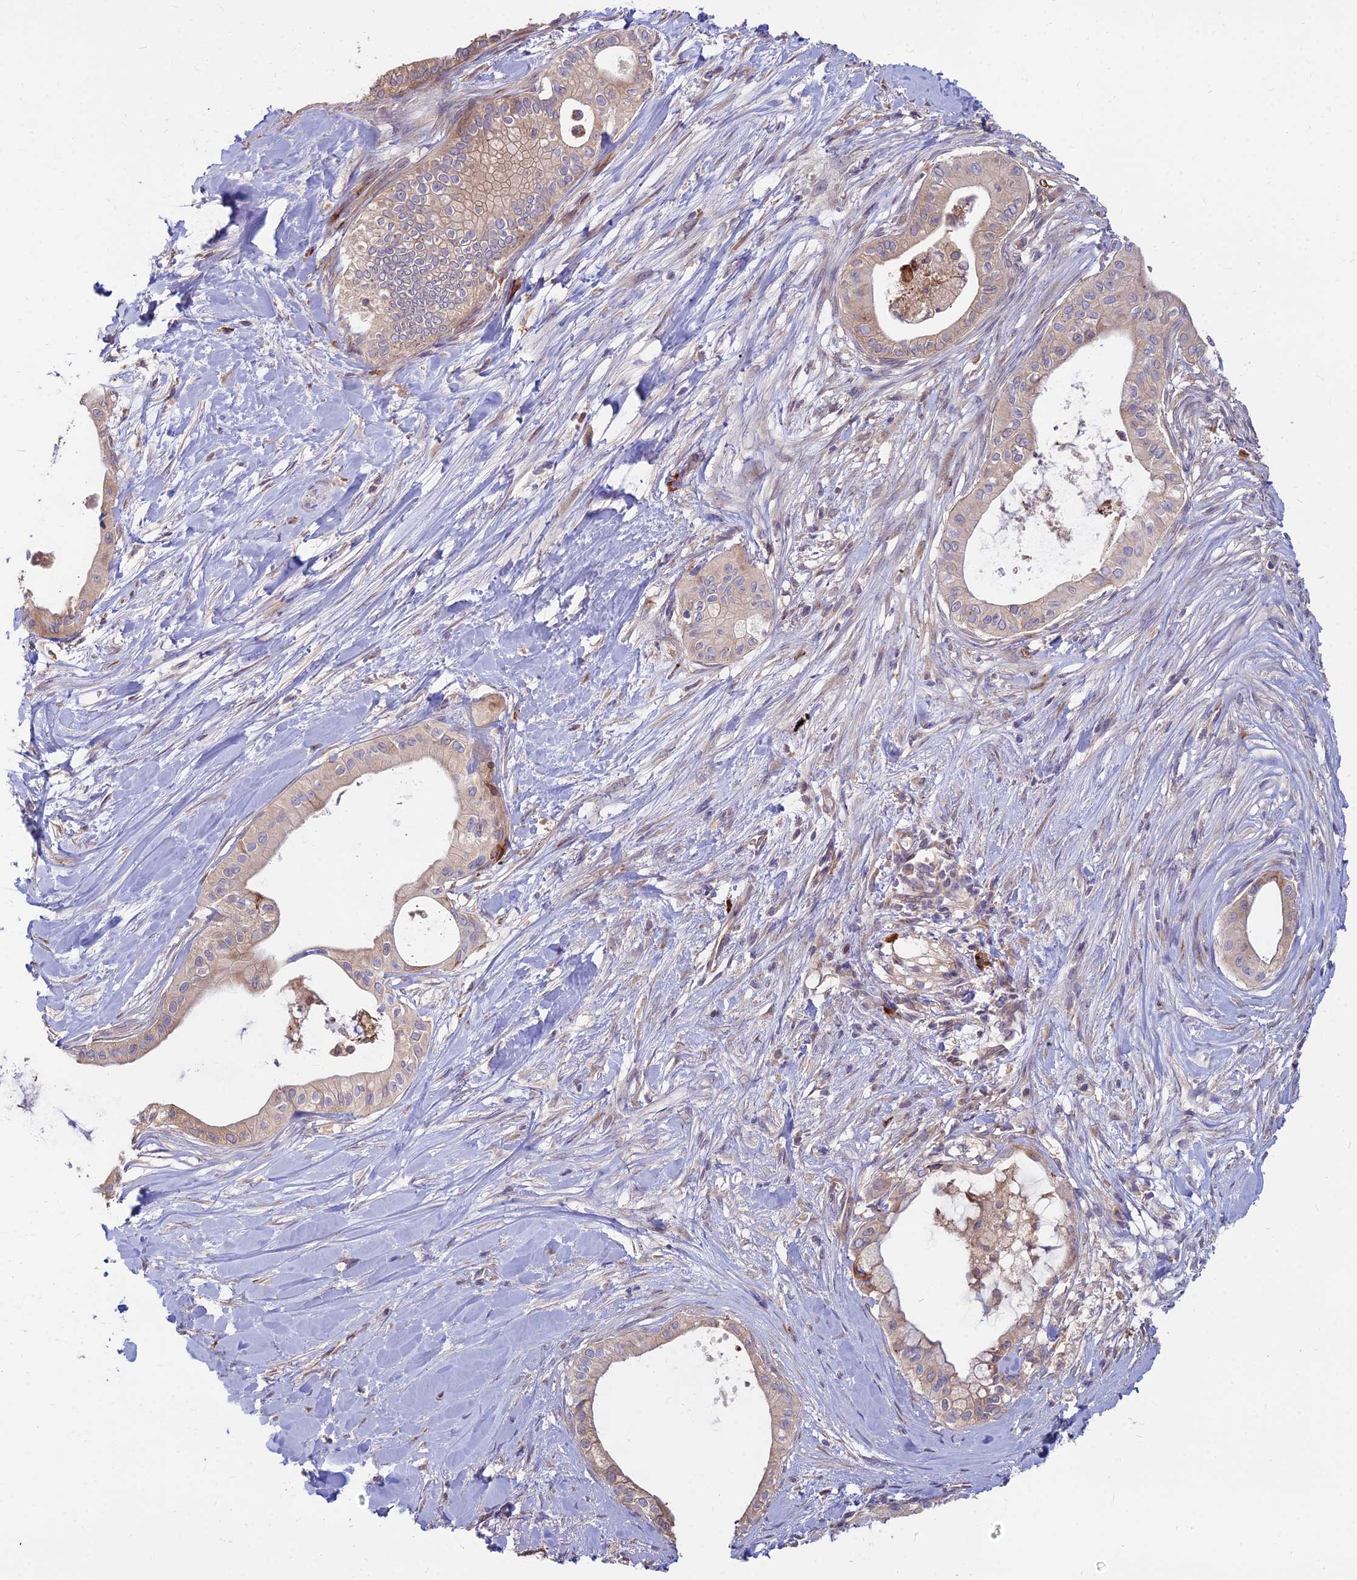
{"staining": {"intensity": "moderate", "quantity": "25%-75%", "location": "cytoplasmic/membranous"}, "tissue": "pancreatic cancer", "cell_type": "Tumor cells", "image_type": "cancer", "snomed": [{"axis": "morphology", "description": "Adenocarcinoma, NOS"}, {"axis": "topography", "description": "Pancreas"}], "caption": "A brown stain labels moderate cytoplasmic/membranous positivity of a protein in human pancreatic cancer tumor cells. The staining was performed using DAB to visualize the protein expression in brown, while the nuclei were stained in blue with hematoxylin (Magnification: 20x).", "gene": "CCT6B", "patient": {"sex": "male", "age": 78}}